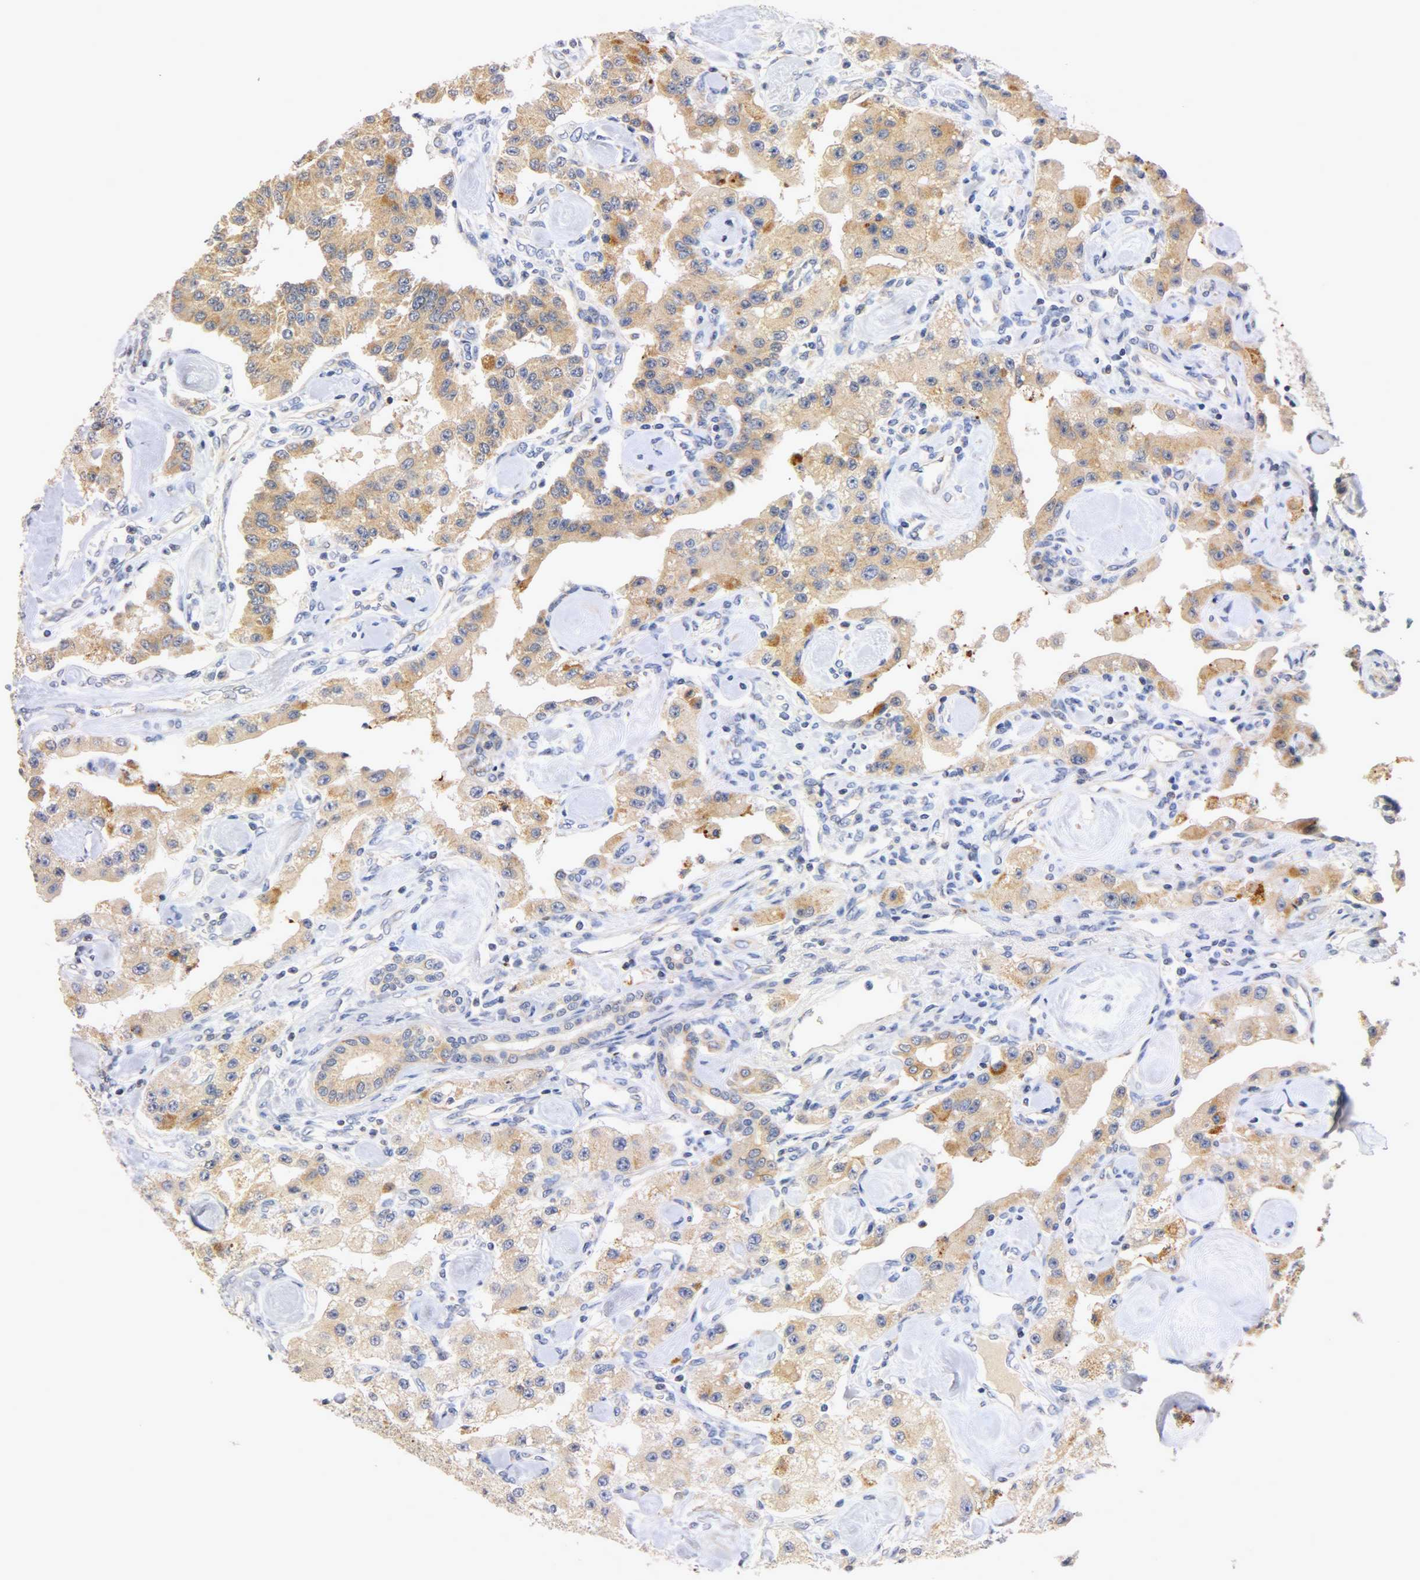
{"staining": {"intensity": "moderate", "quantity": ">75%", "location": "cytoplasmic/membranous"}, "tissue": "carcinoid", "cell_type": "Tumor cells", "image_type": "cancer", "snomed": [{"axis": "morphology", "description": "Carcinoid, malignant, NOS"}, {"axis": "topography", "description": "Pancreas"}], "caption": "High-magnification brightfield microscopy of carcinoid stained with DAB (brown) and counterstained with hematoxylin (blue). tumor cells exhibit moderate cytoplasmic/membranous positivity is identified in about>75% of cells. (brown staining indicates protein expression, while blue staining denotes nuclei).", "gene": "PCSK6", "patient": {"sex": "male", "age": 41}}